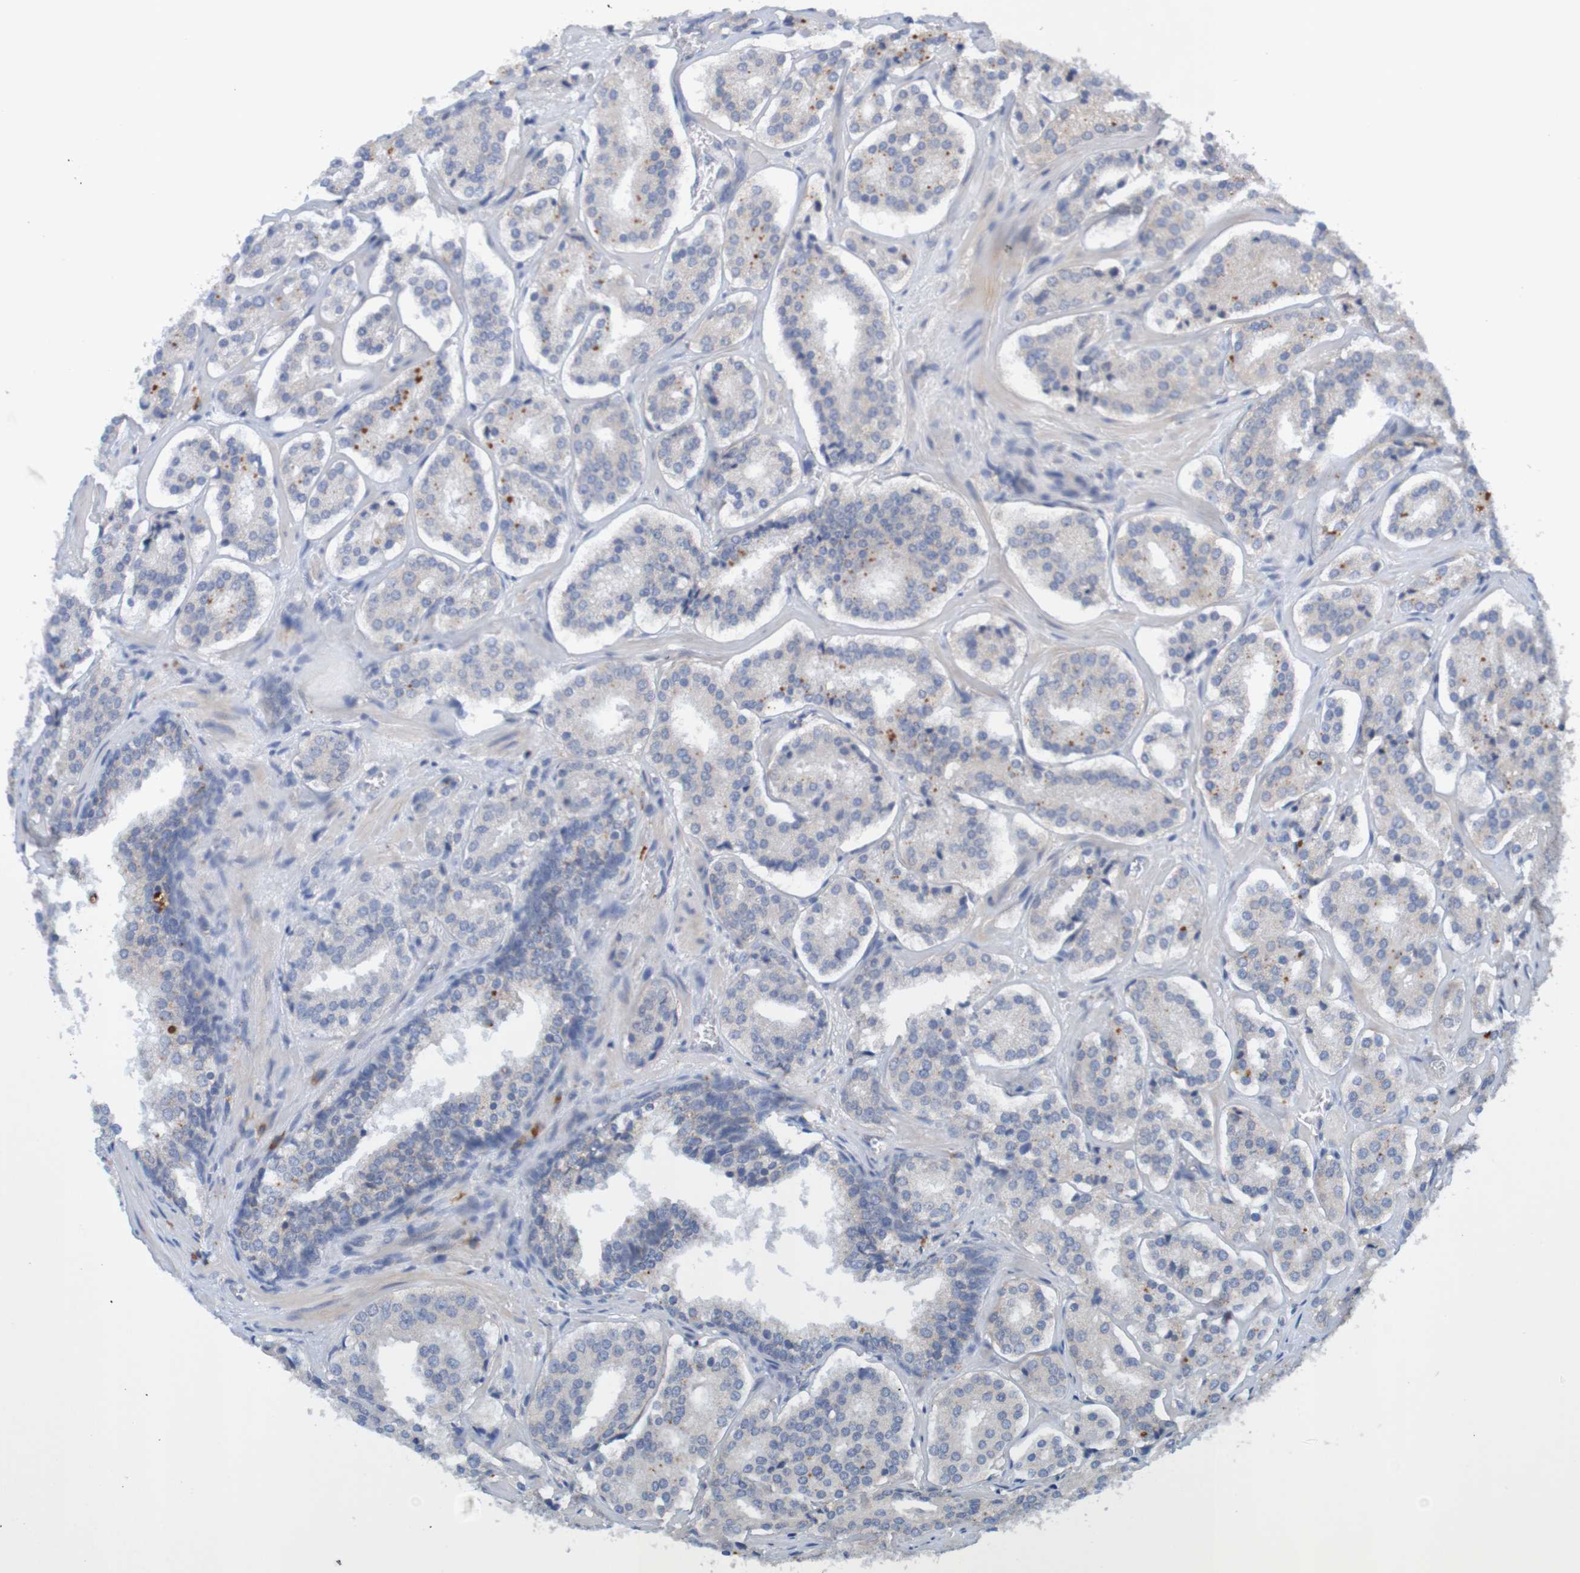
{"staining": {"intensity": "weak", "quantity": "<25%", "location": "cytoplasmic/membranous"}, "tissue": "prostate cancer", "cell_type": "Tumor cells", "image_type": "cancer", "snomed": [{"axis": "morphology", "description": "Adenocarcinoma, High grade"}, {"axis": "topography", "description": "Prostate"}], "caption": "Tumor cells are negative for protein expression in human prostate cancer (adenocarcinoma (high-grade)). The staining is performed using DAB (3,3'-diaminobenzidine) brown chromogen with nuclei counter-stained in using hematoxylin.", "gene": "LTA", "patient": {"sex": "male", "age": 60}}